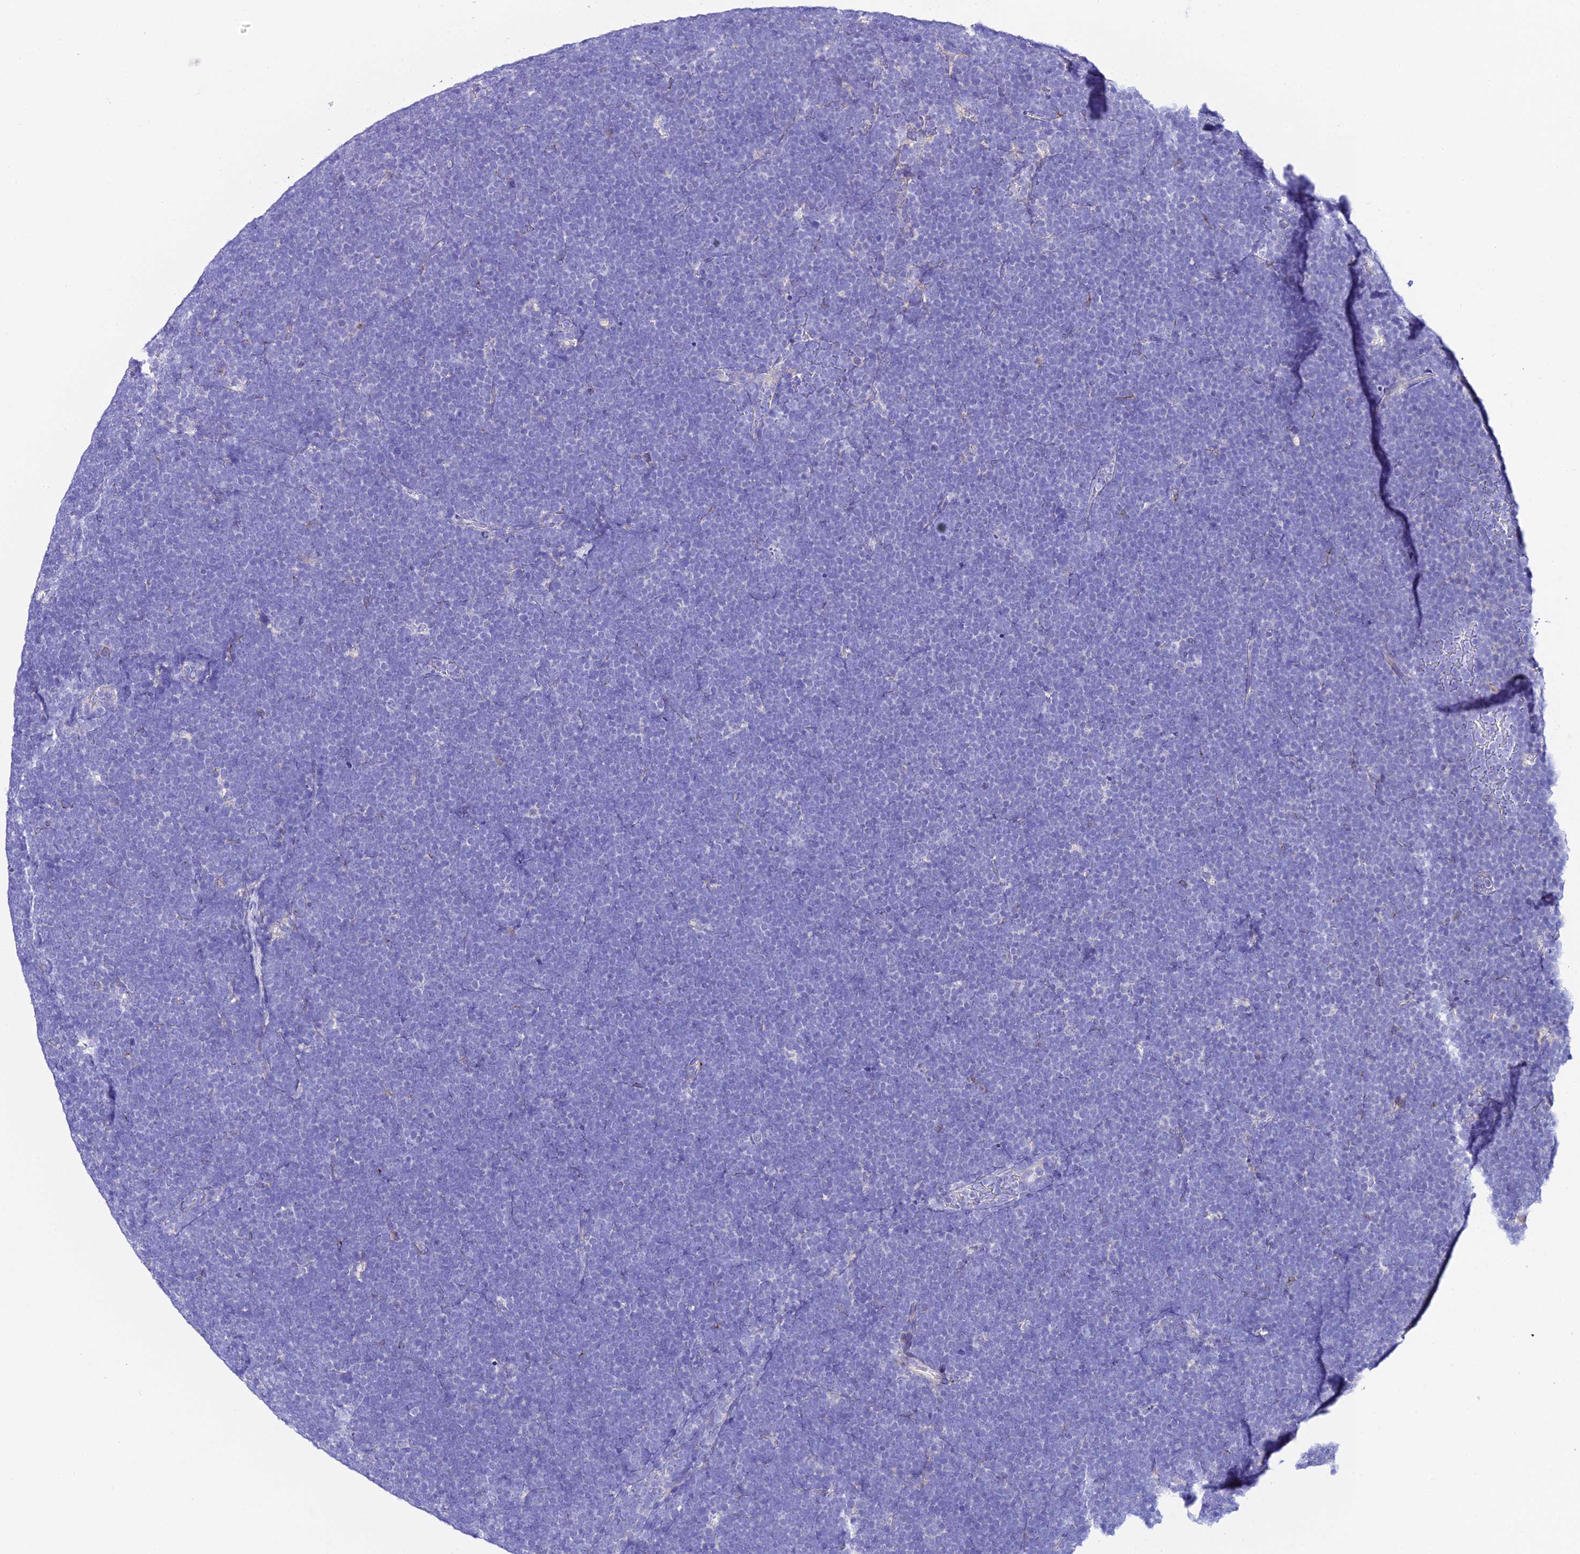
{"staining": {"intensity": "negative", "quantity": "none", "location": "none"}, "tissue": "lymphoma", "cell_type": "Tumor cells", "image_type": "cancer", "snomed": [{"axis": "morphology", "description": "Malignant lymphoma, non-Hodgkin's type, High grade"}, {"axis": "topography", "description": "Lymph node"}], "caption": "Immunohistochemical staining of human high-grade malignant lymphoma, non-Hodgkin's type demonstrates no significant positivity in tumor cells.", "gene": "TMEM117", "patient": {"sex": "male", "age": 13}}